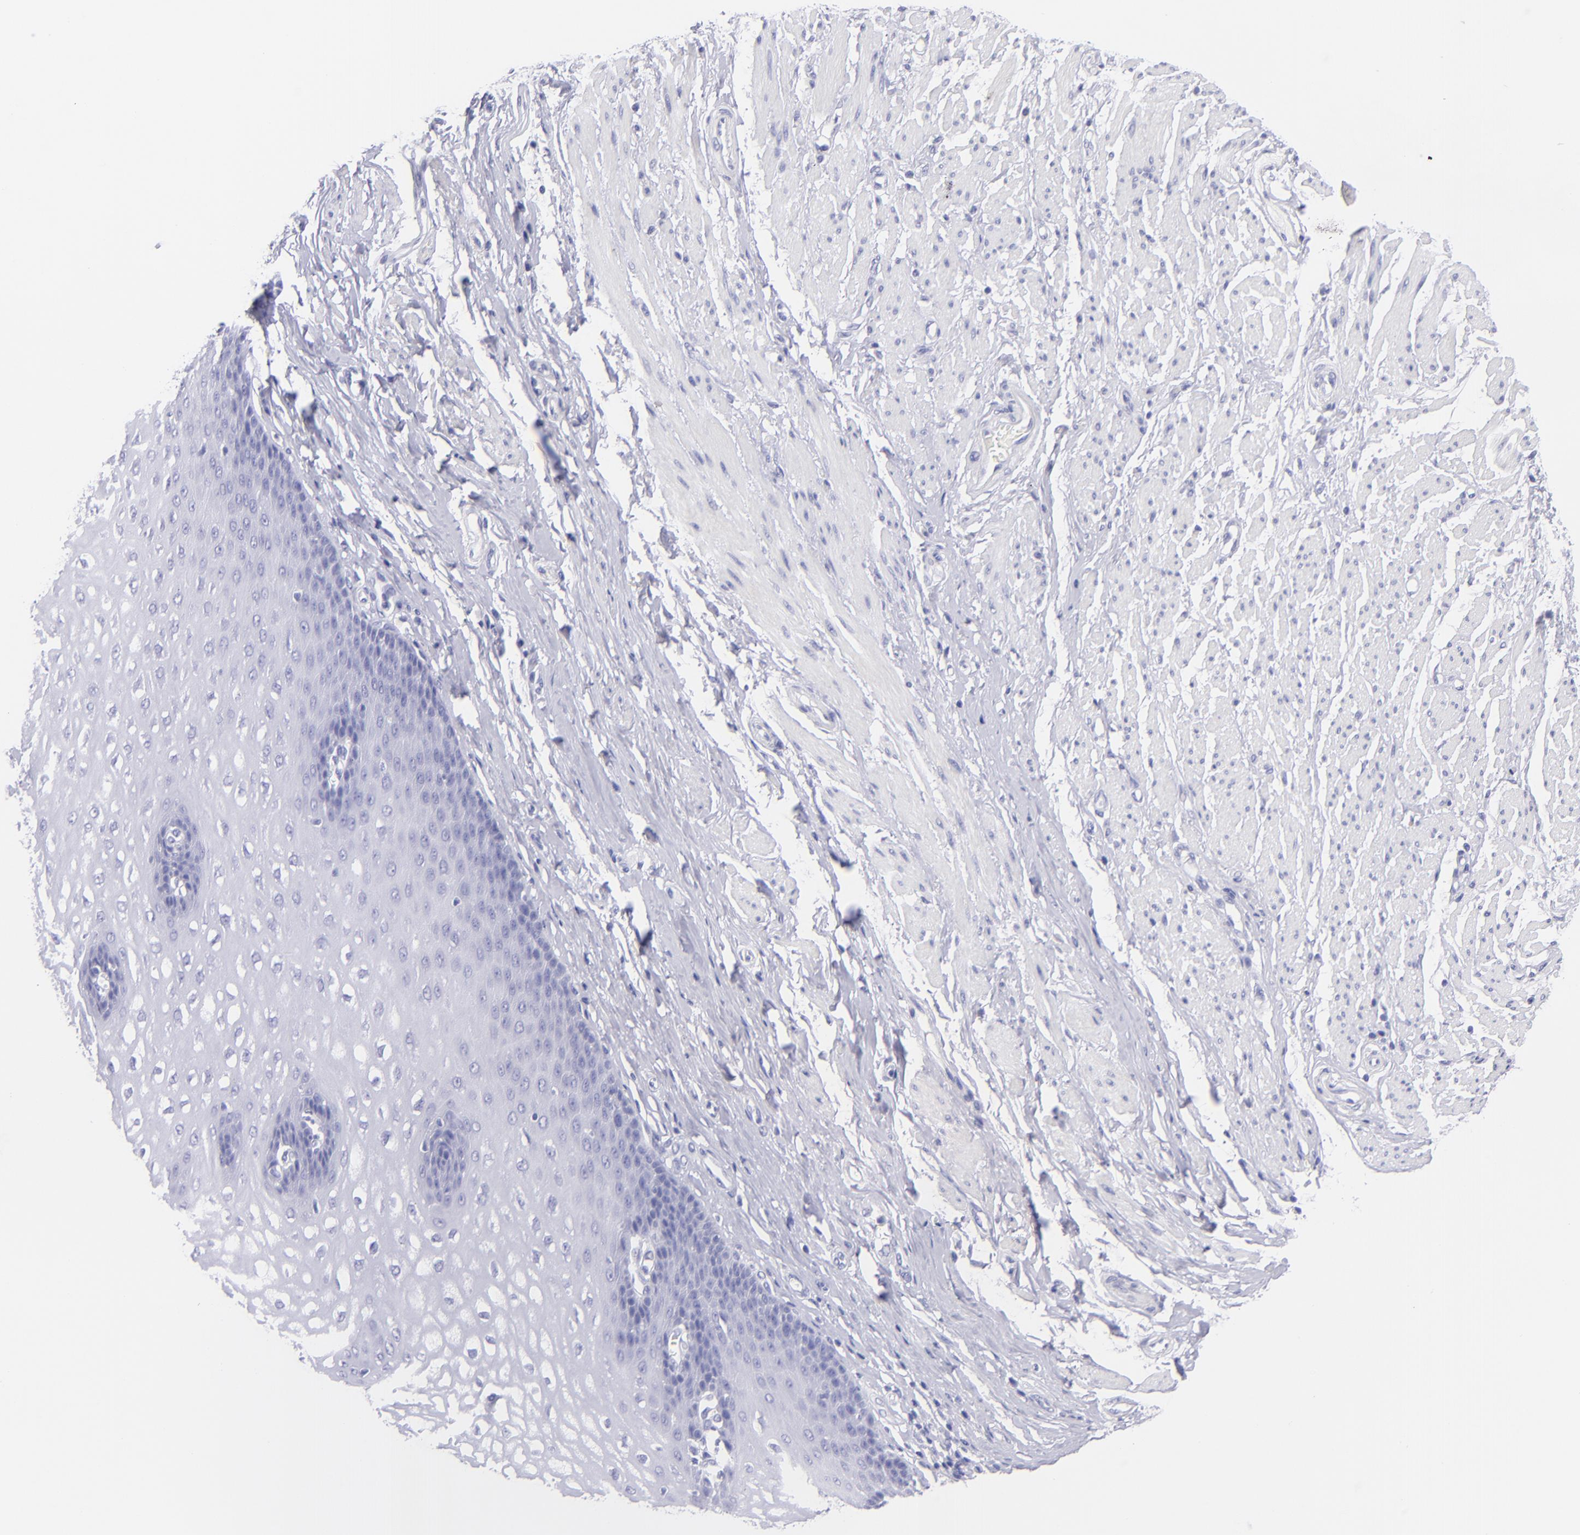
{"staining": {"intensity": "negative", "quantity": "none", "location": "none"}, "tissue": "esophagus", "cell_type": "Squamous epithelial cells", "image_type": "normal", "snomed": [{"axis": "morphology", "description": "Normal tissue, NOS"}, {"axis": "topography", "description": "Esophagus"}], "caption": "This is an immunohistochemistry (IHC) micrograph of benign human esophagus. There is no expression in squamous epithelial cells.", "gene": "CNP", "patient": {"sex": "male", "age": 70}}